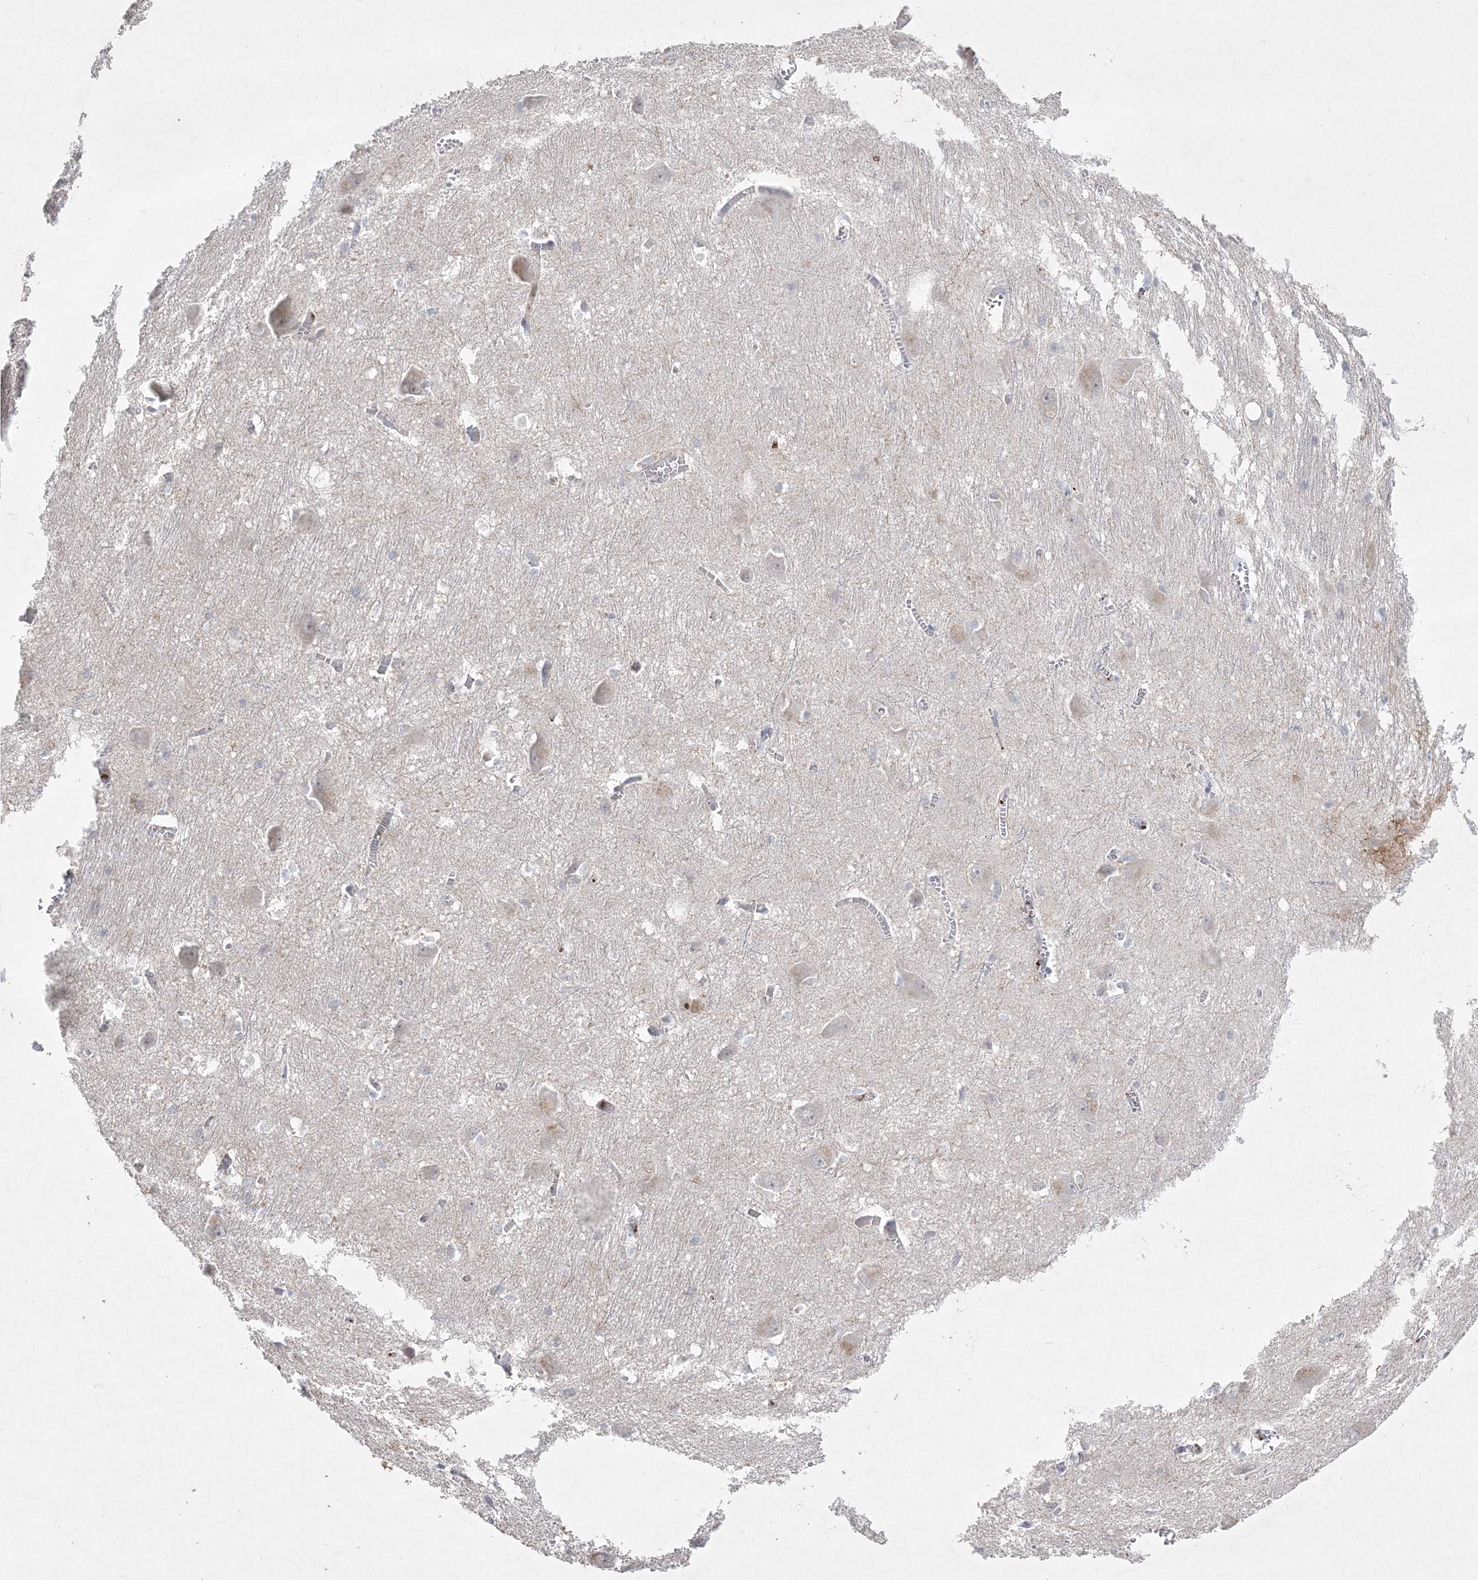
{"staining": {"intensity": "negative", "quantity": "none", "location": "none"}, "tissue": "caudate", "cell_type": "Glial cells", "image_type": "normal", "snomed": [{"axis": "morphology", "description": "Normal tissue, NOS"}, {"axis": "topography", "description": "Lateral ventricle wall"}], "caption": "A photomicrograph of caudate stained for a protein displays no brown staining in glial cells.", "gene": "CLNK", "patient": {"sex": "male", "age": 37}}